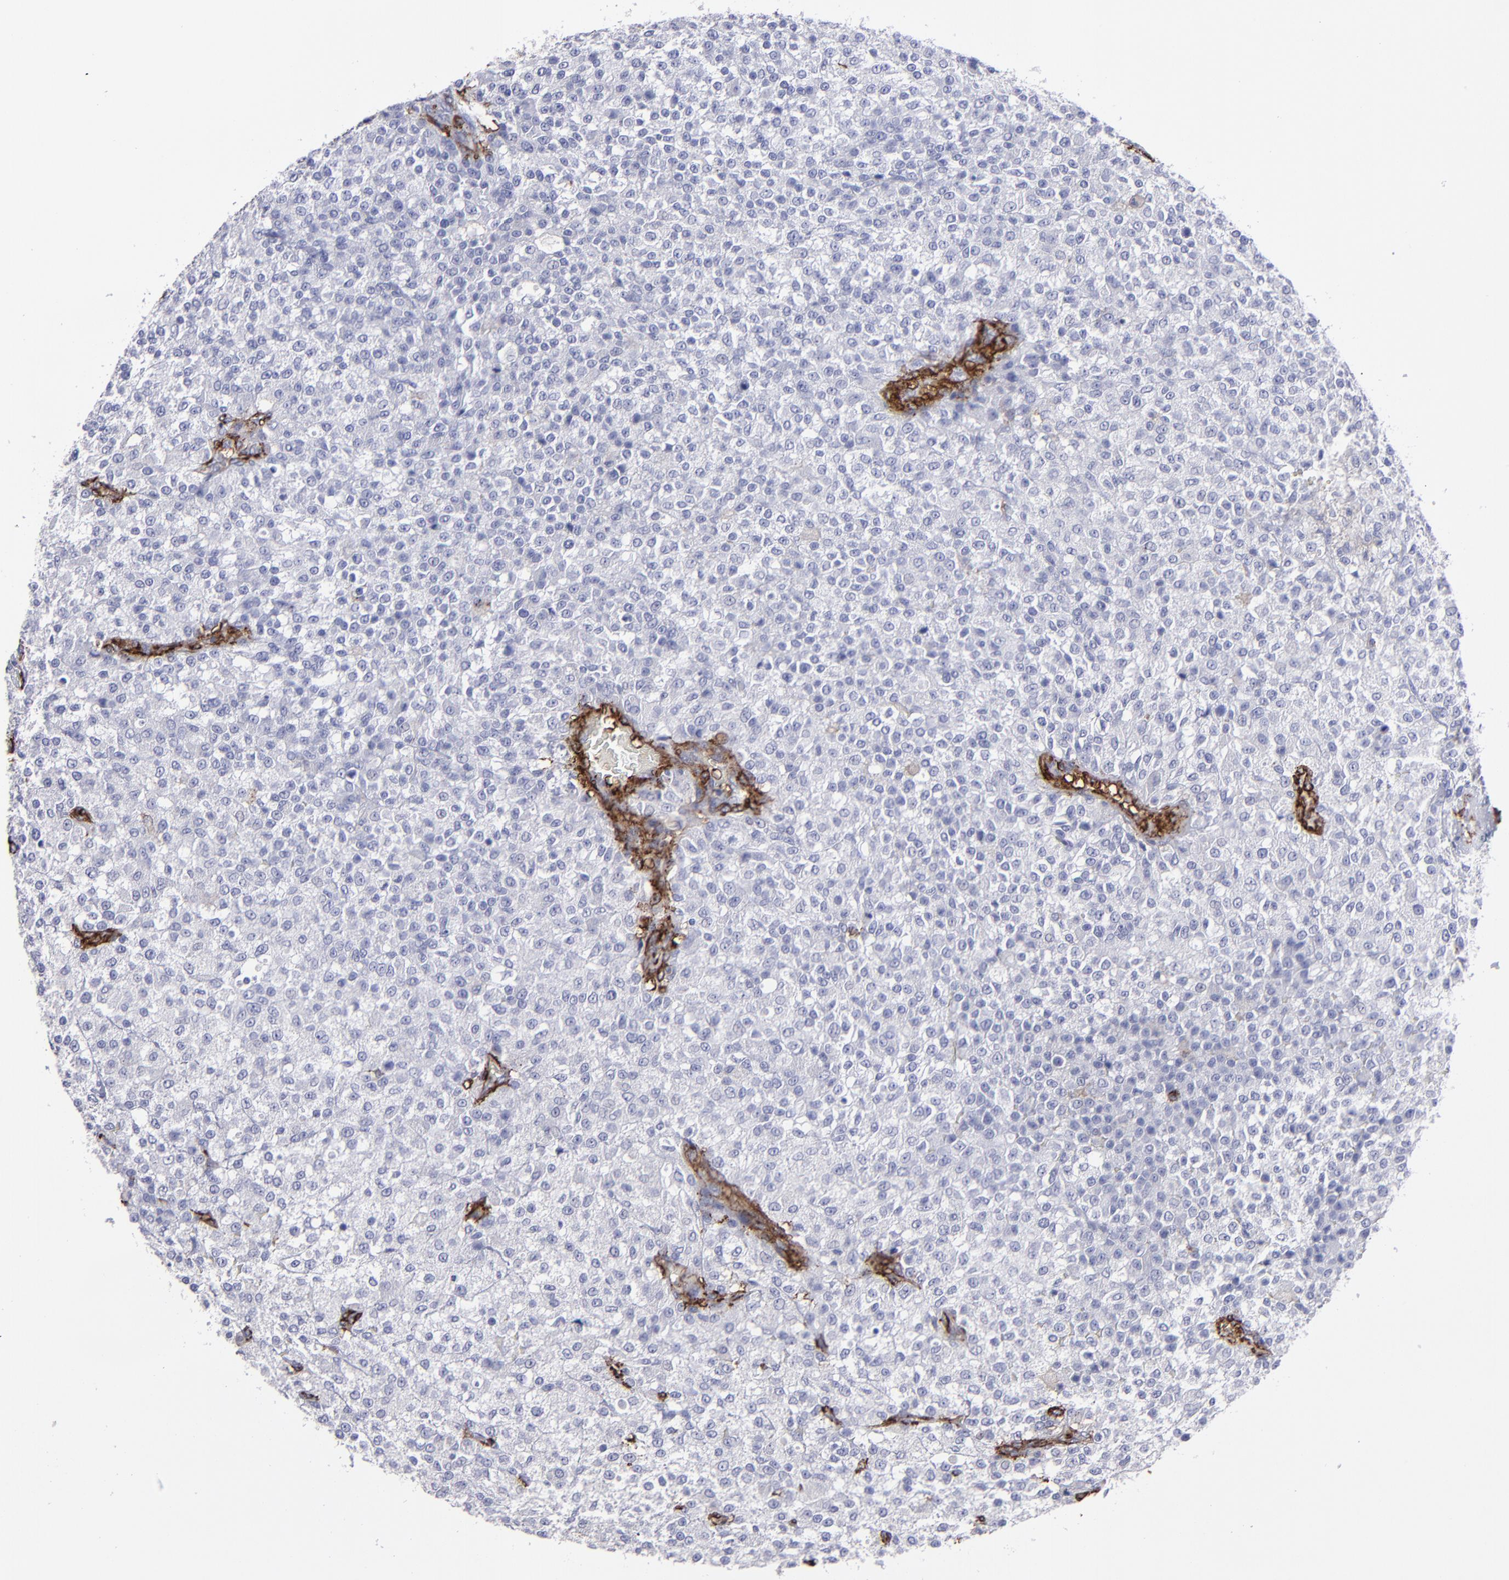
{"staining": {"intensity": "negative", "quantity": "none", "location": "none"}, "tissue": "testis cancer", "cell_type": "Tumor cells", "image_type": "cancer", "snomed": [{"axis": "morphology", "description": "Seminoma, NOS"}, {"axis": "topography", "description": "Testis"}], "caption": "Immunohistochemistry of testis cancer (seminoma) reveals no positivity in tumor cells. (Stains: DAB immunohistochemistry with hematoxylin counter stain, Microscopy: brightfield microscopy at high magnification).", "gene": "CD36", "patient": {"sex": "male", "age": 59}}